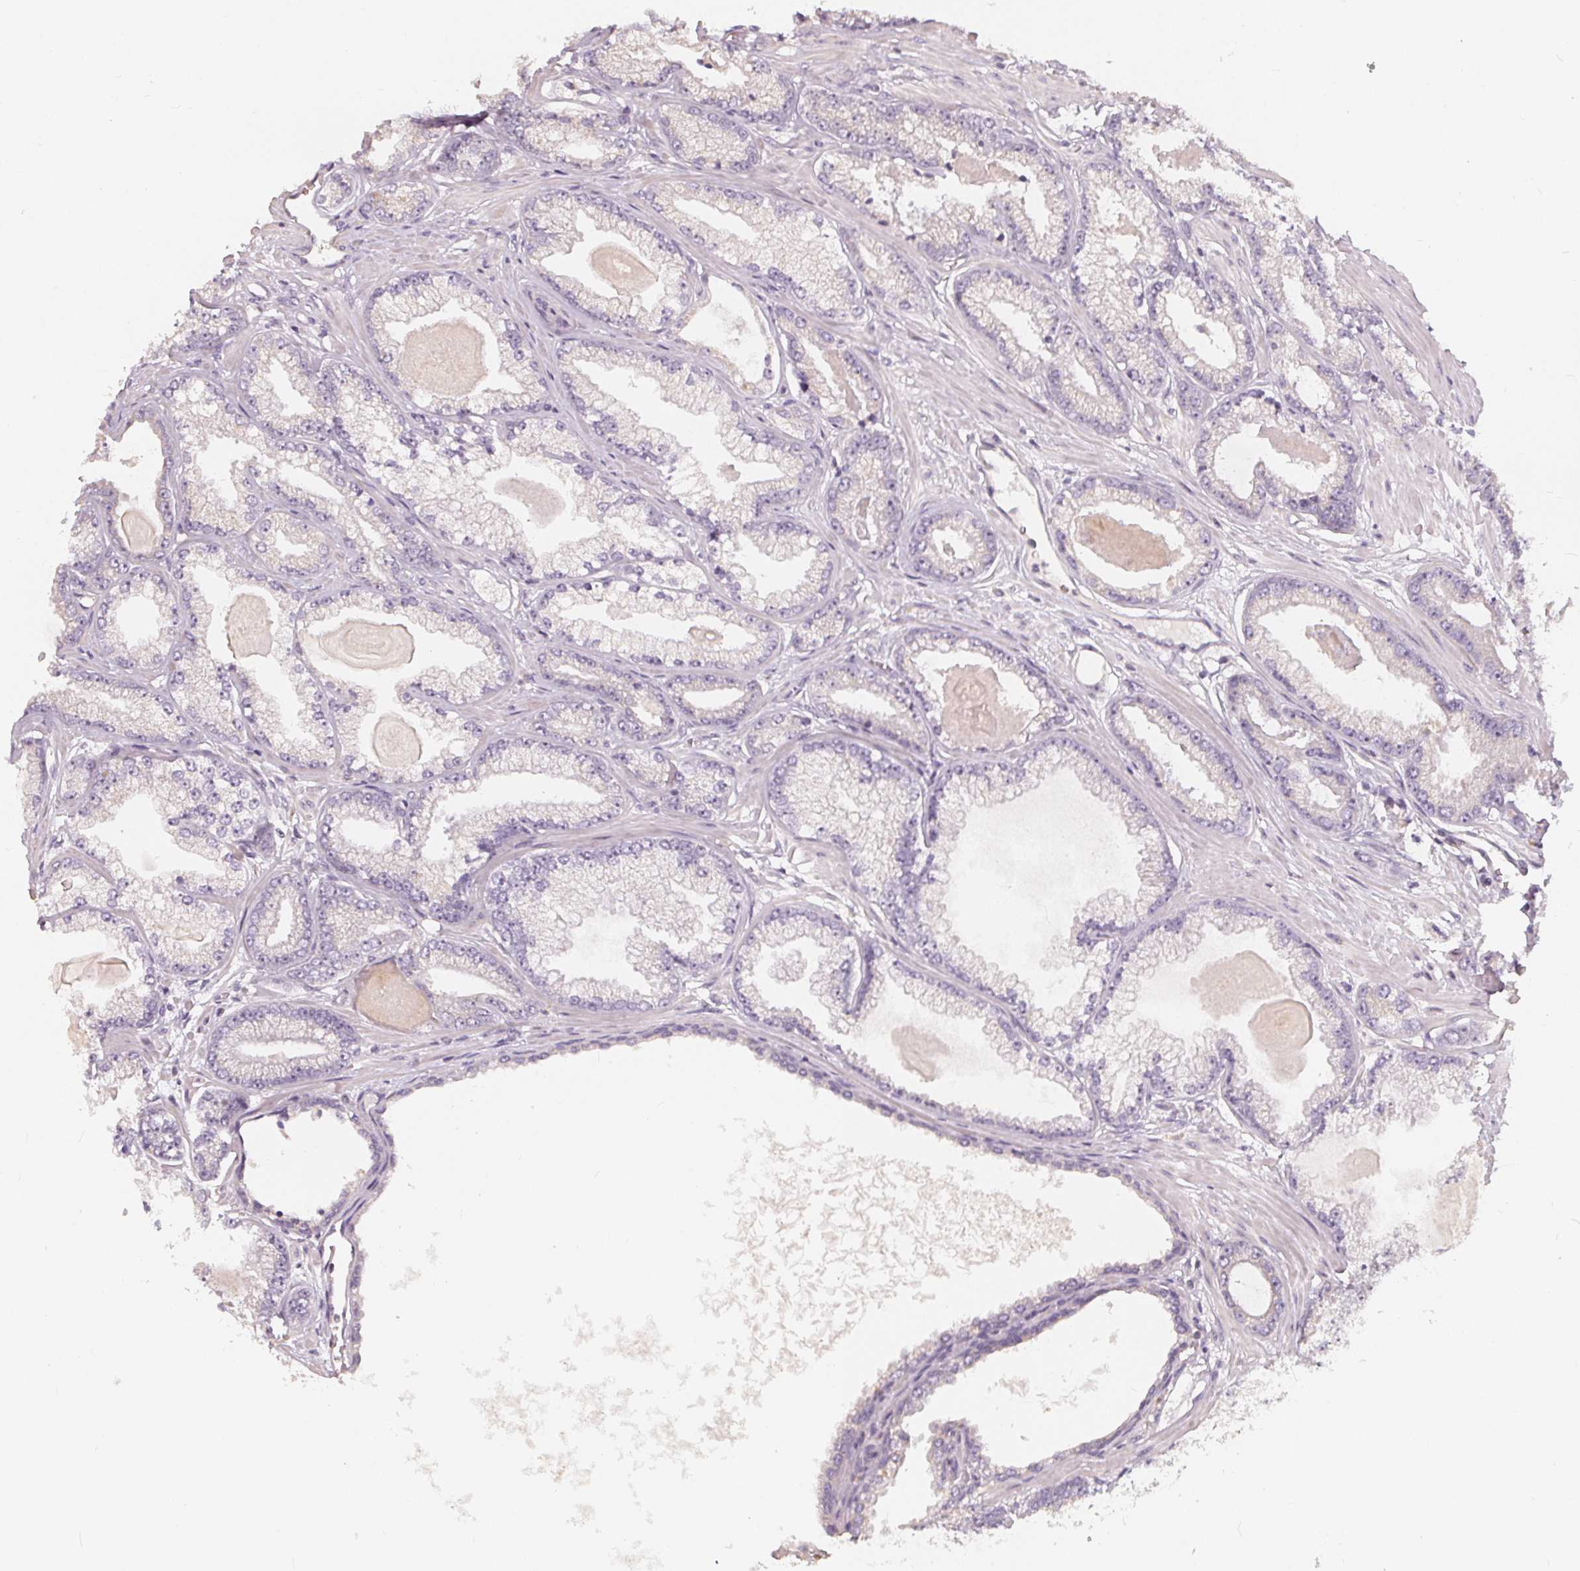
{"staining": {"intensity": "negative", "quantity": "none", "location": "none"}, "tissue": "prostate cancer", "cell_type": "Tumor cells", "image_type": "cancer", "snomed": [{"axis": "morphology", "description": "Adenocarcinoma, Low grade"}, {"axis": "topography", "description": "Prostate"}], "caption": "The image displays no significant expression in tumor cells of prostate adenocarcinoma (low-grade).", "gene": "DRC3", "patient": {"sex": "male", "age": 64}}